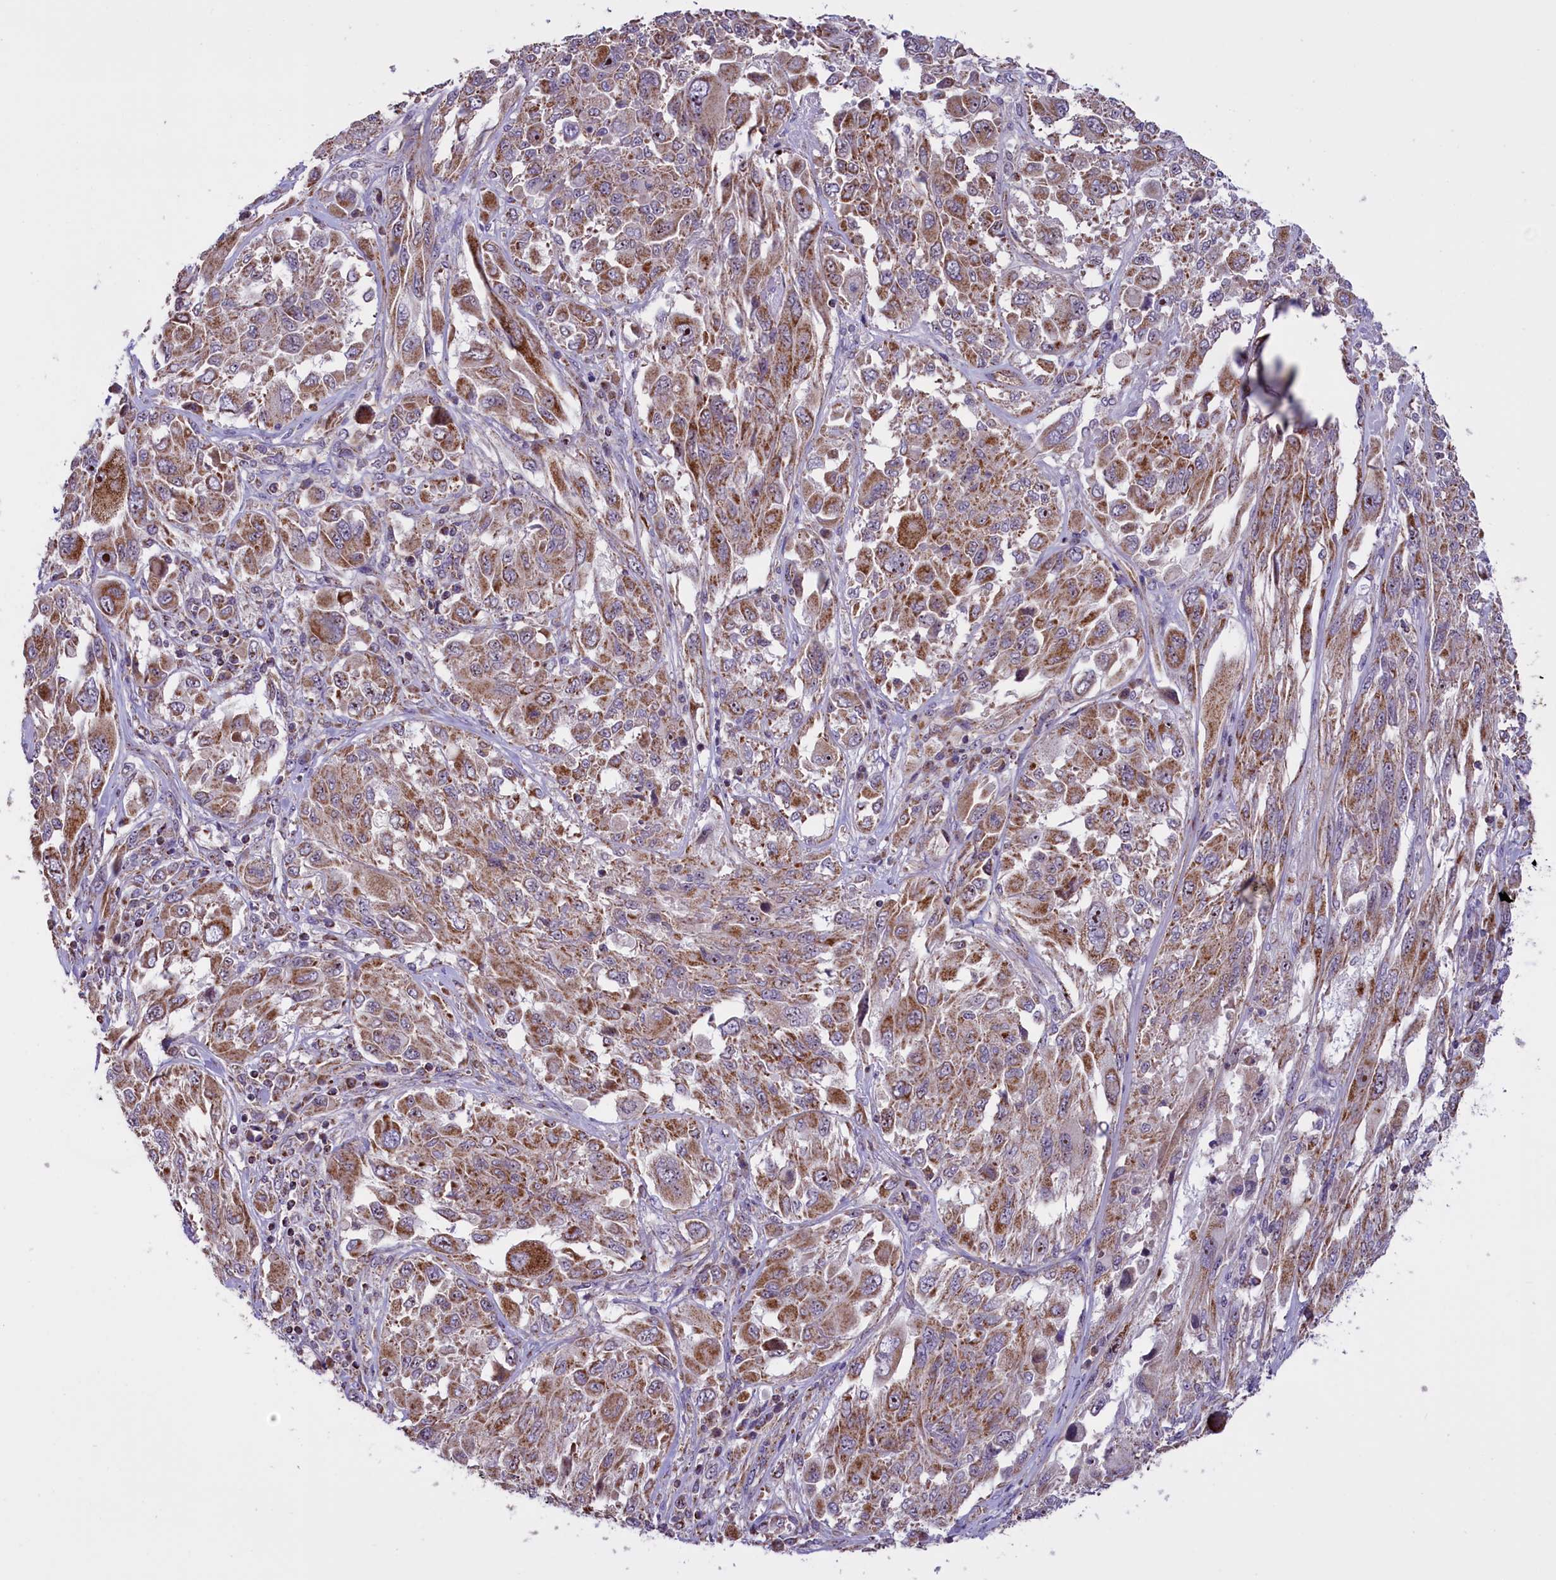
{"staining": {"intensity": "moderate", "quantity": ">75%", "location": "cytoplasmic/membranous"}, "tissue": "melanoma", "cell_type": "Tumor cells", "image_type": "cancer", "snomed": [{"axis": "morphology", "description": "Malignant melanoma, NOS"}, {"axis": "topography", "description": "Skin"}], "caption": "Moderate cytoplasmic/membranous staining for a protein is appreciated in approximately >75% of tumor cells of malignant melanoma using immunohistochemistry.", "gene": "GLRX5", "patient": {"sex": "female", "age": 91}}